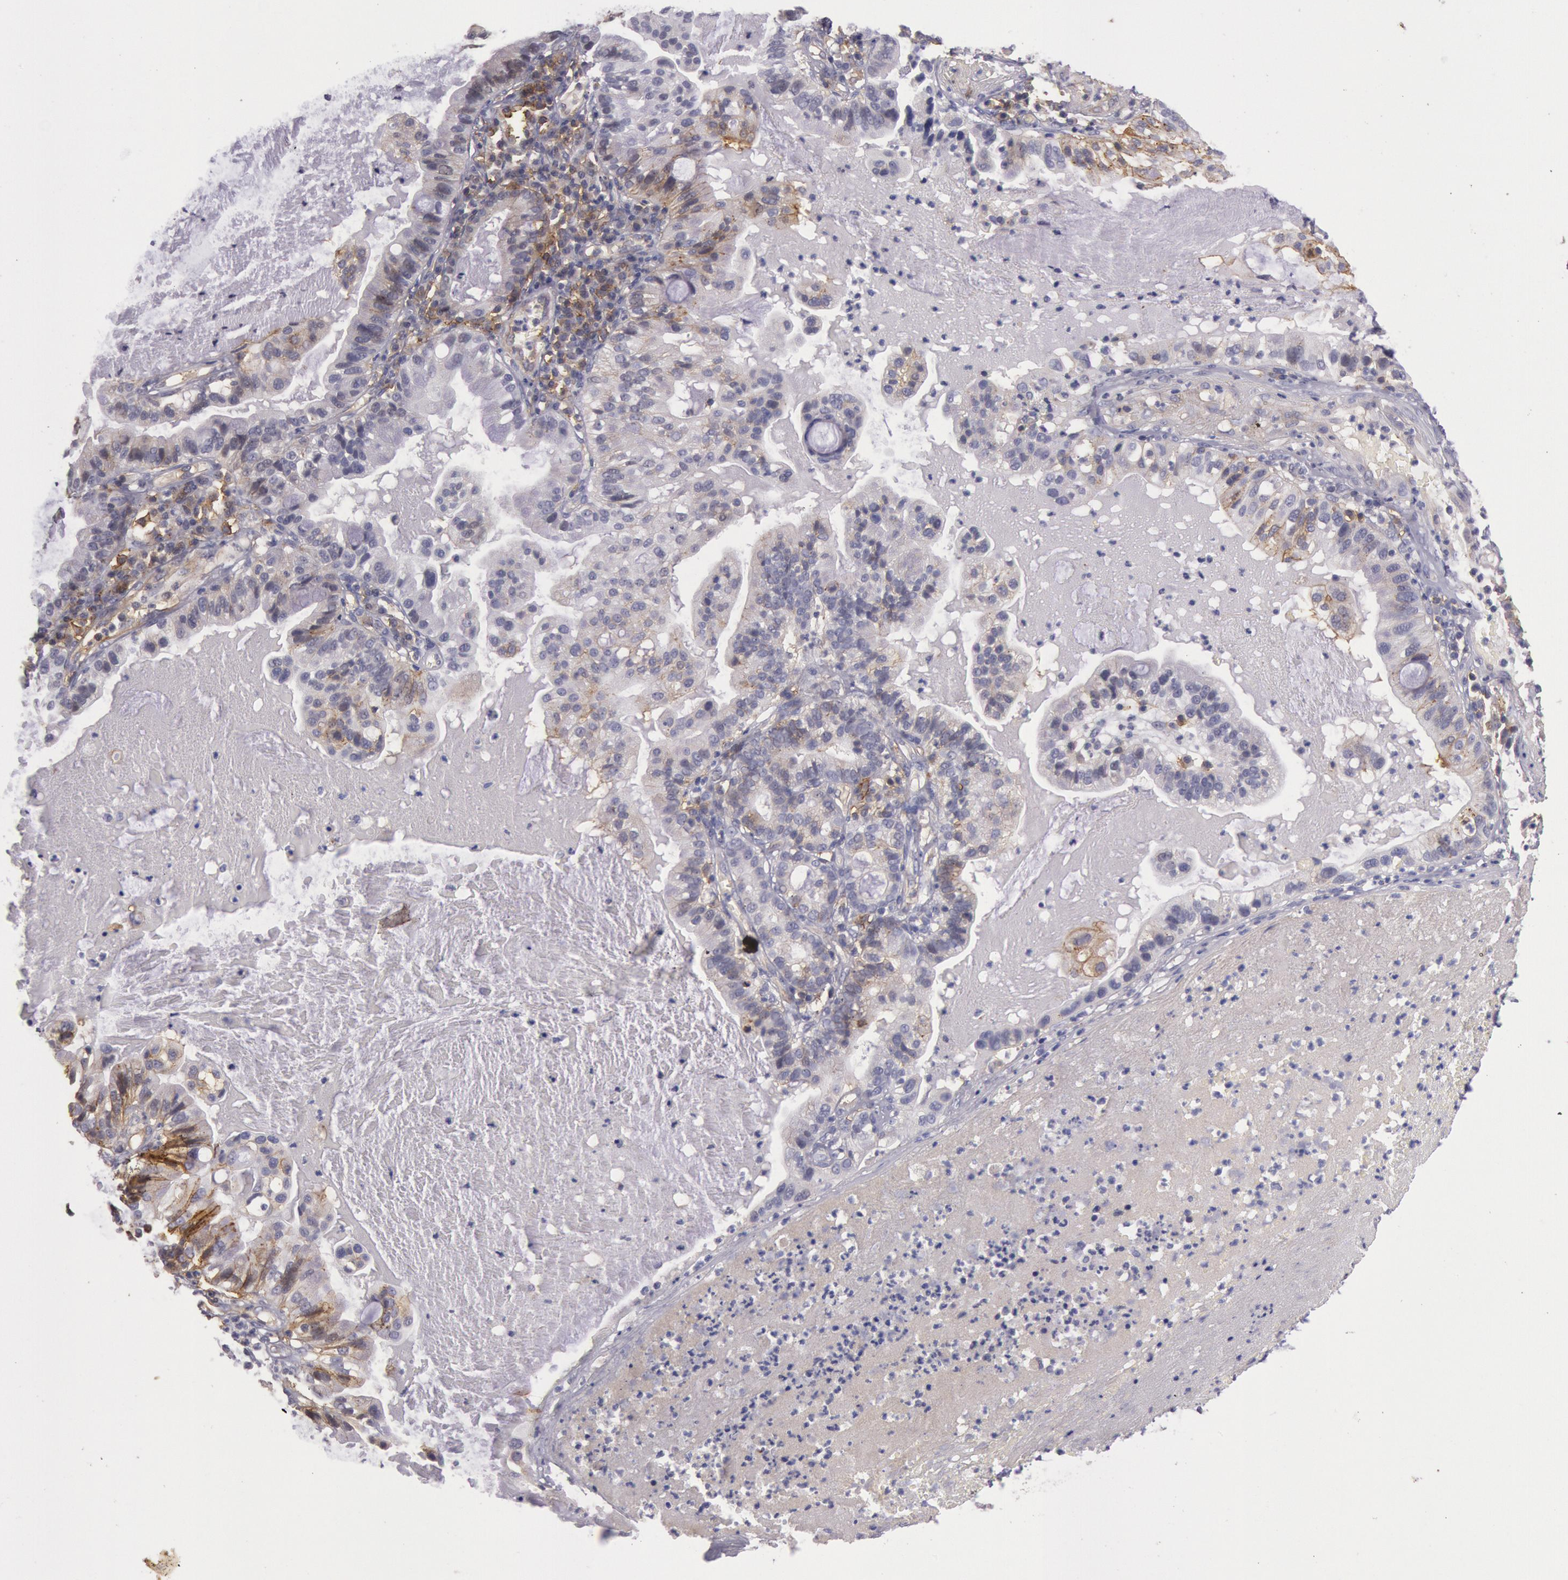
{"staining": {"intensity": "weak", "quantity": "25%-75%", "location": "cytoplasmic/membranous"}, "tissue": "cervical cancer", "cell_type": "Tumor cells", "image_type": "cancer", "snomed": [{"axis": "morphology", "description": "Adenocarcinoma, NOS"}, {"axis": "topography", "description": "Cervix"}], "caption": "Human cervical cancer stained with a protein marker displays weak staining in tumor cells.", "gene": "TRIB2", "patient": {"sex": "female", "age": 41}}